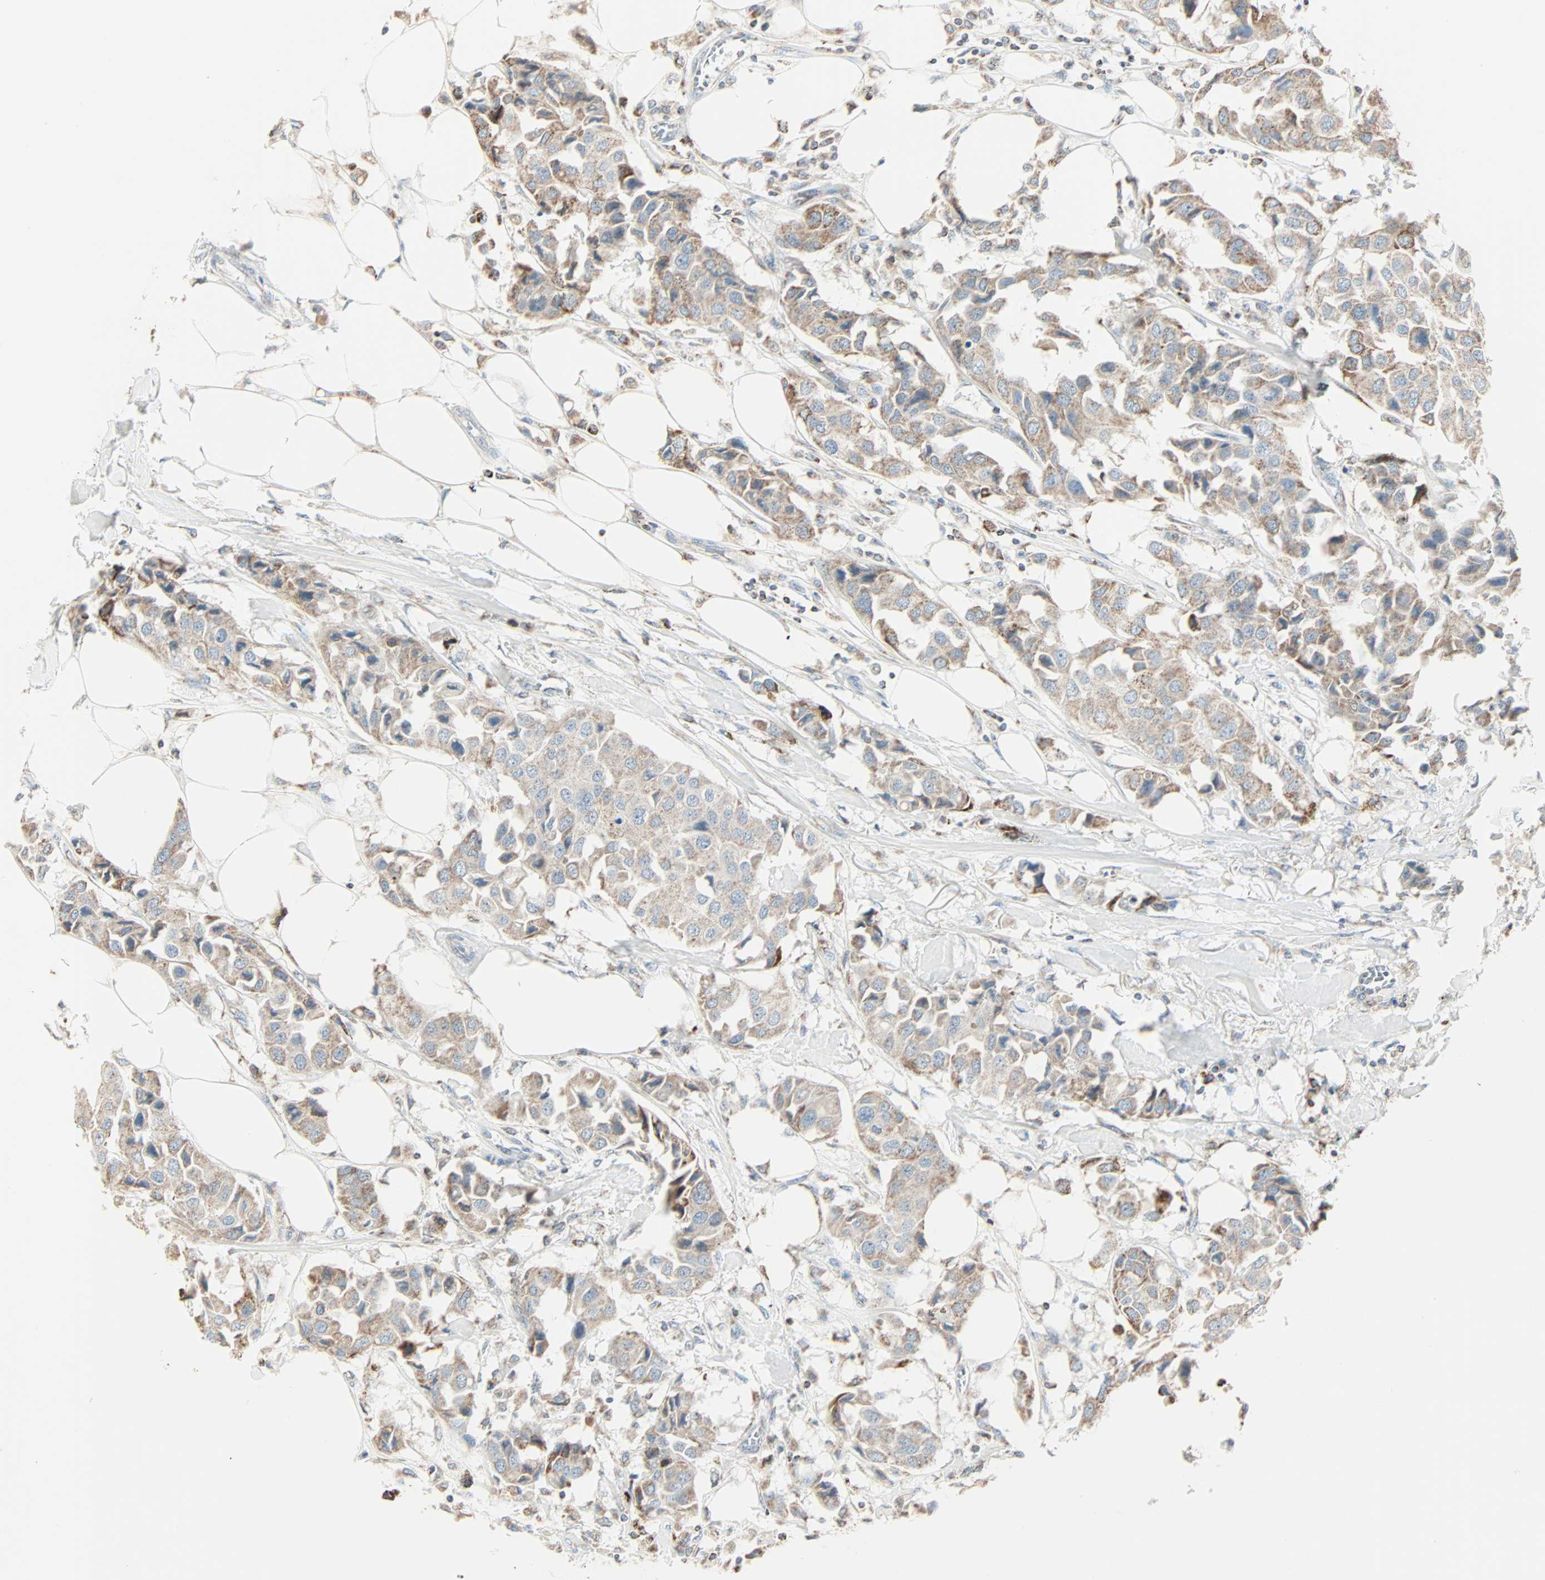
{"staining": {"intensity": "moderate", "quantity": ">75%", "location": "cytoplasmic/membranous"}, "tissue": "breast cancer", "cell_type": "Tumor cells", "image_type": "cancer", "snomed": [{"axis": "morphology", "description": "Duct carcinoma"}, {"axis": "topography", "description": "Breast"}], "caption": "This micrograph shows breast cancer (invasive ductal carcinoma) stained with immunohistochemistry to label a protein in brown. The cytoplasmic/membranous of tumor cells show moderate positivity for the protein. Nuclei are counter-stained blue.", "gene": "IDH2", "patient": {"sex": "female", "age": 80}}